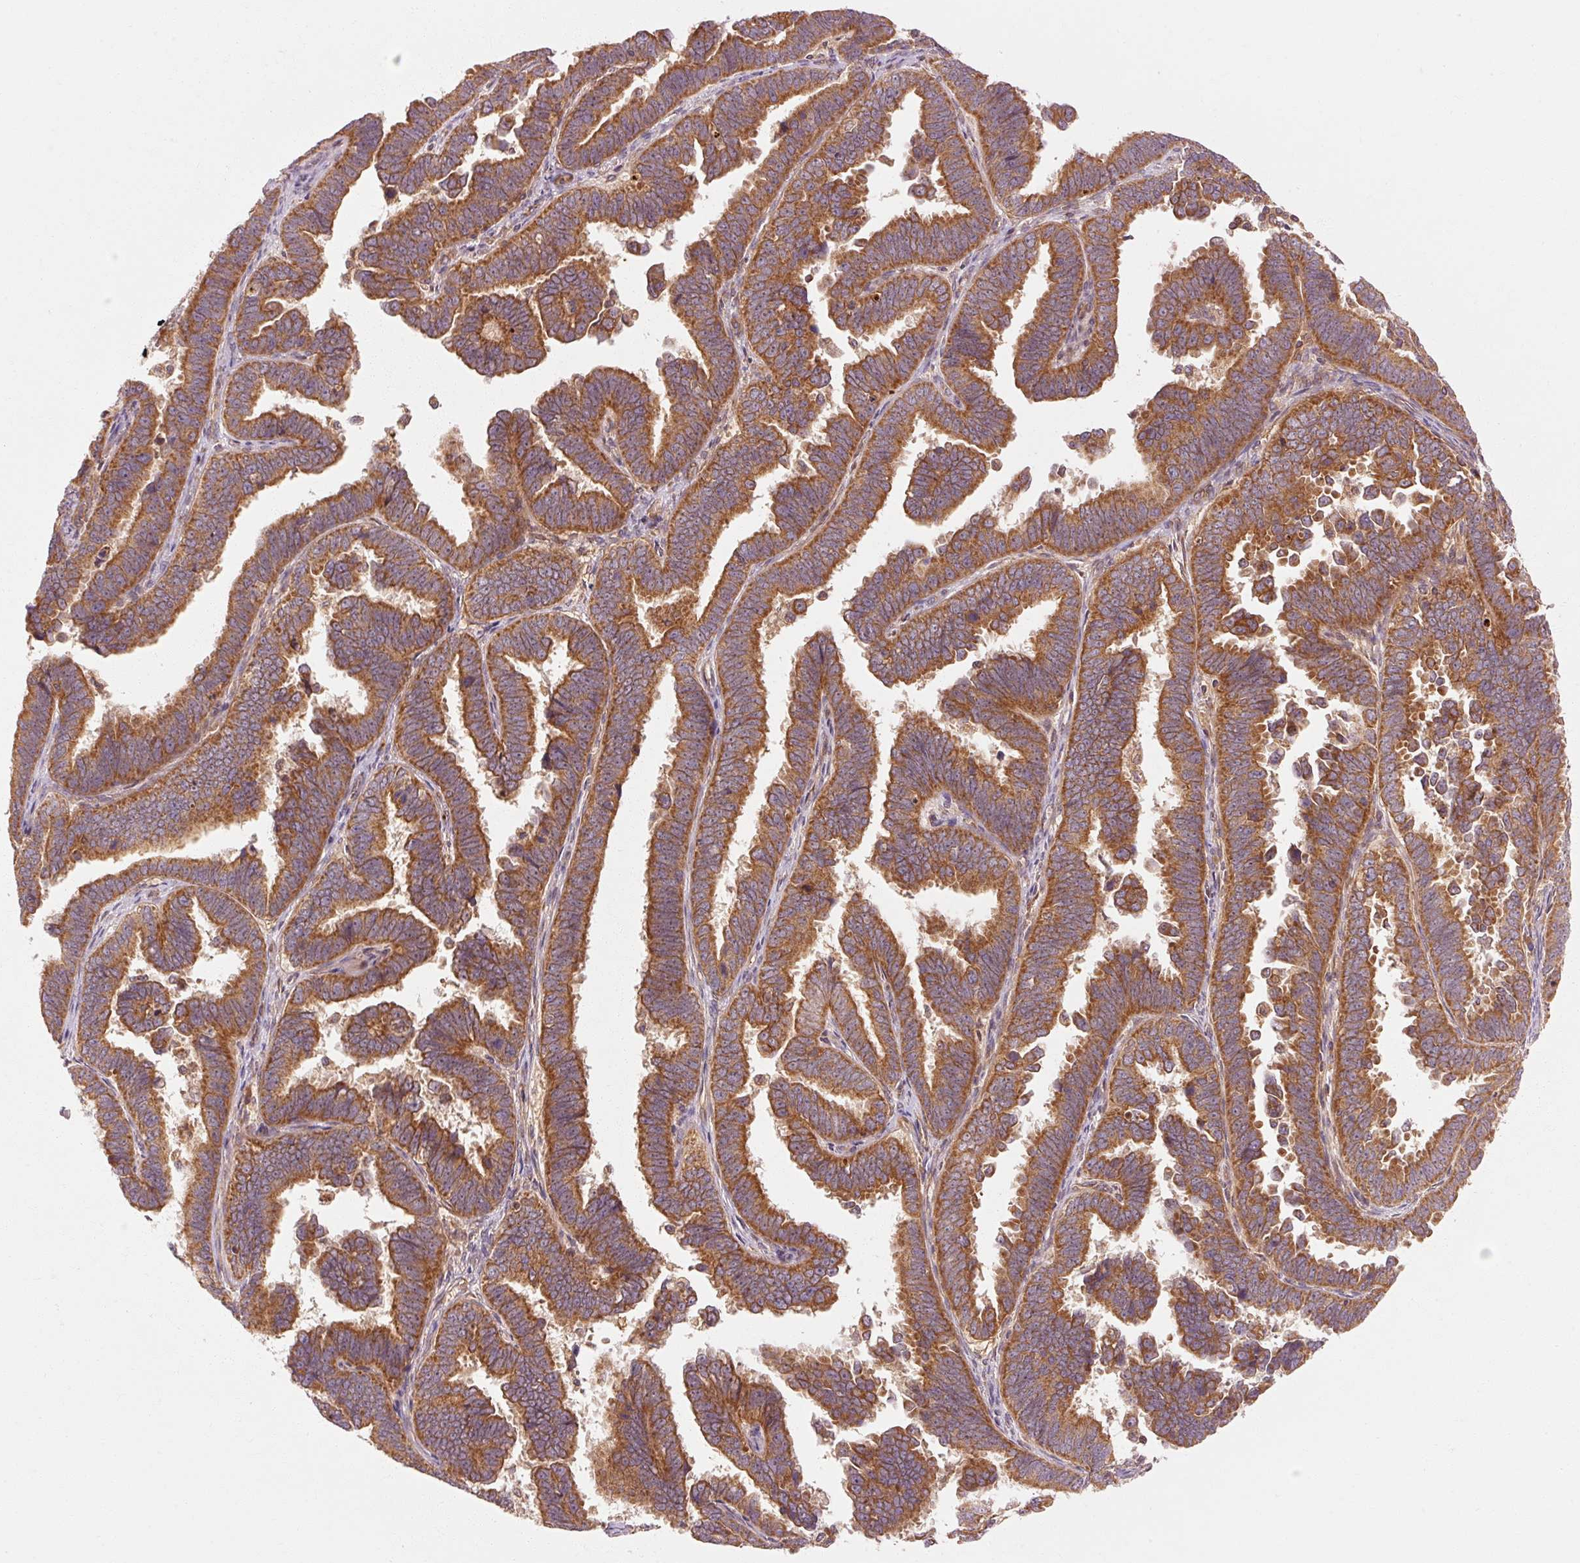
{"staining": {"intensity": "strong", "quantity": ">75%", "location": "cytoplasmic/membranous"}, "tissue": "endometrial cancer", "cell_type": "Tumor cells", "image_type": "cancer", "snomed": [{"axis": "morphology", "description": "Adenocarcinoma, NOS"}, {"axis": "topography", "description": "Endometrium"}], "caption": "Brown immunohistochemical staining in endometrial cancer (adenocarcinoma) shows strong cytoplasmic/membranous expression in about >75% of tumor cells. (brown staining indicates protein expression, while blue staining denotes nuclei).", "gene": "CTNNA1", "patient": {"sex": "female", "age": 75}}